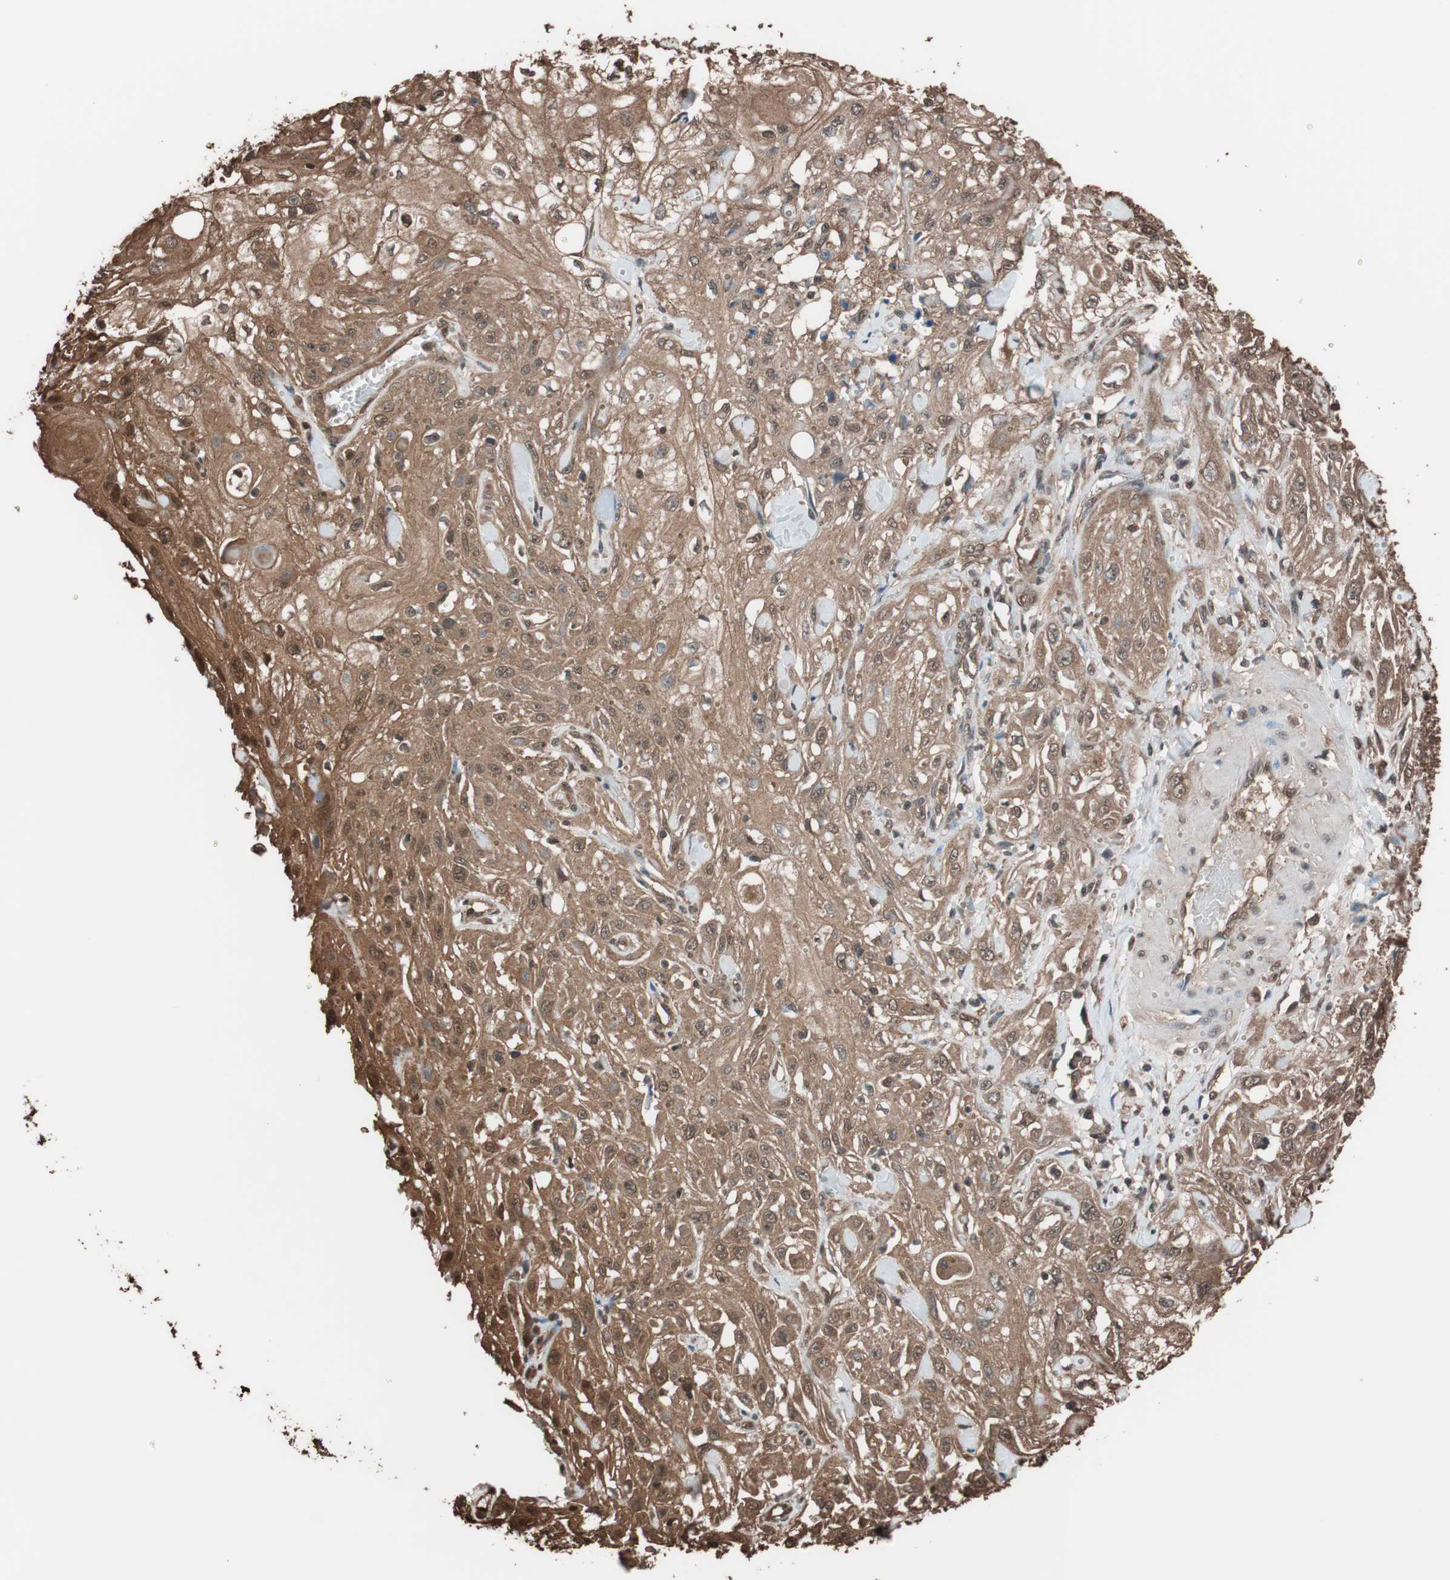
{"staining": {"intensity": "strong", "quantity": ">75%", "location": "cytoplasmic/membranous,nuclear"}, "tissue": "skin cancer", "cell_type": "Tumor cells", "image_type": "cancer", "snomed": [{"axis": "morphology", "description": "Squamous cell carcinoma, NOS"}, {"axis": "morphology", "description": "Squamous cell carcinoma, metastatic, NOS"}, {"axis": "topography", "description": "Skin"}, {"axis": "topography", "description": "Lymph node"}], "caption": "Human metastatic squamous cell carcinoma (skin) stained with a protein marker displays strong staining in tumor cells.", "gene": "CALM2", "patient": {"sex": "male", "age": 75}}